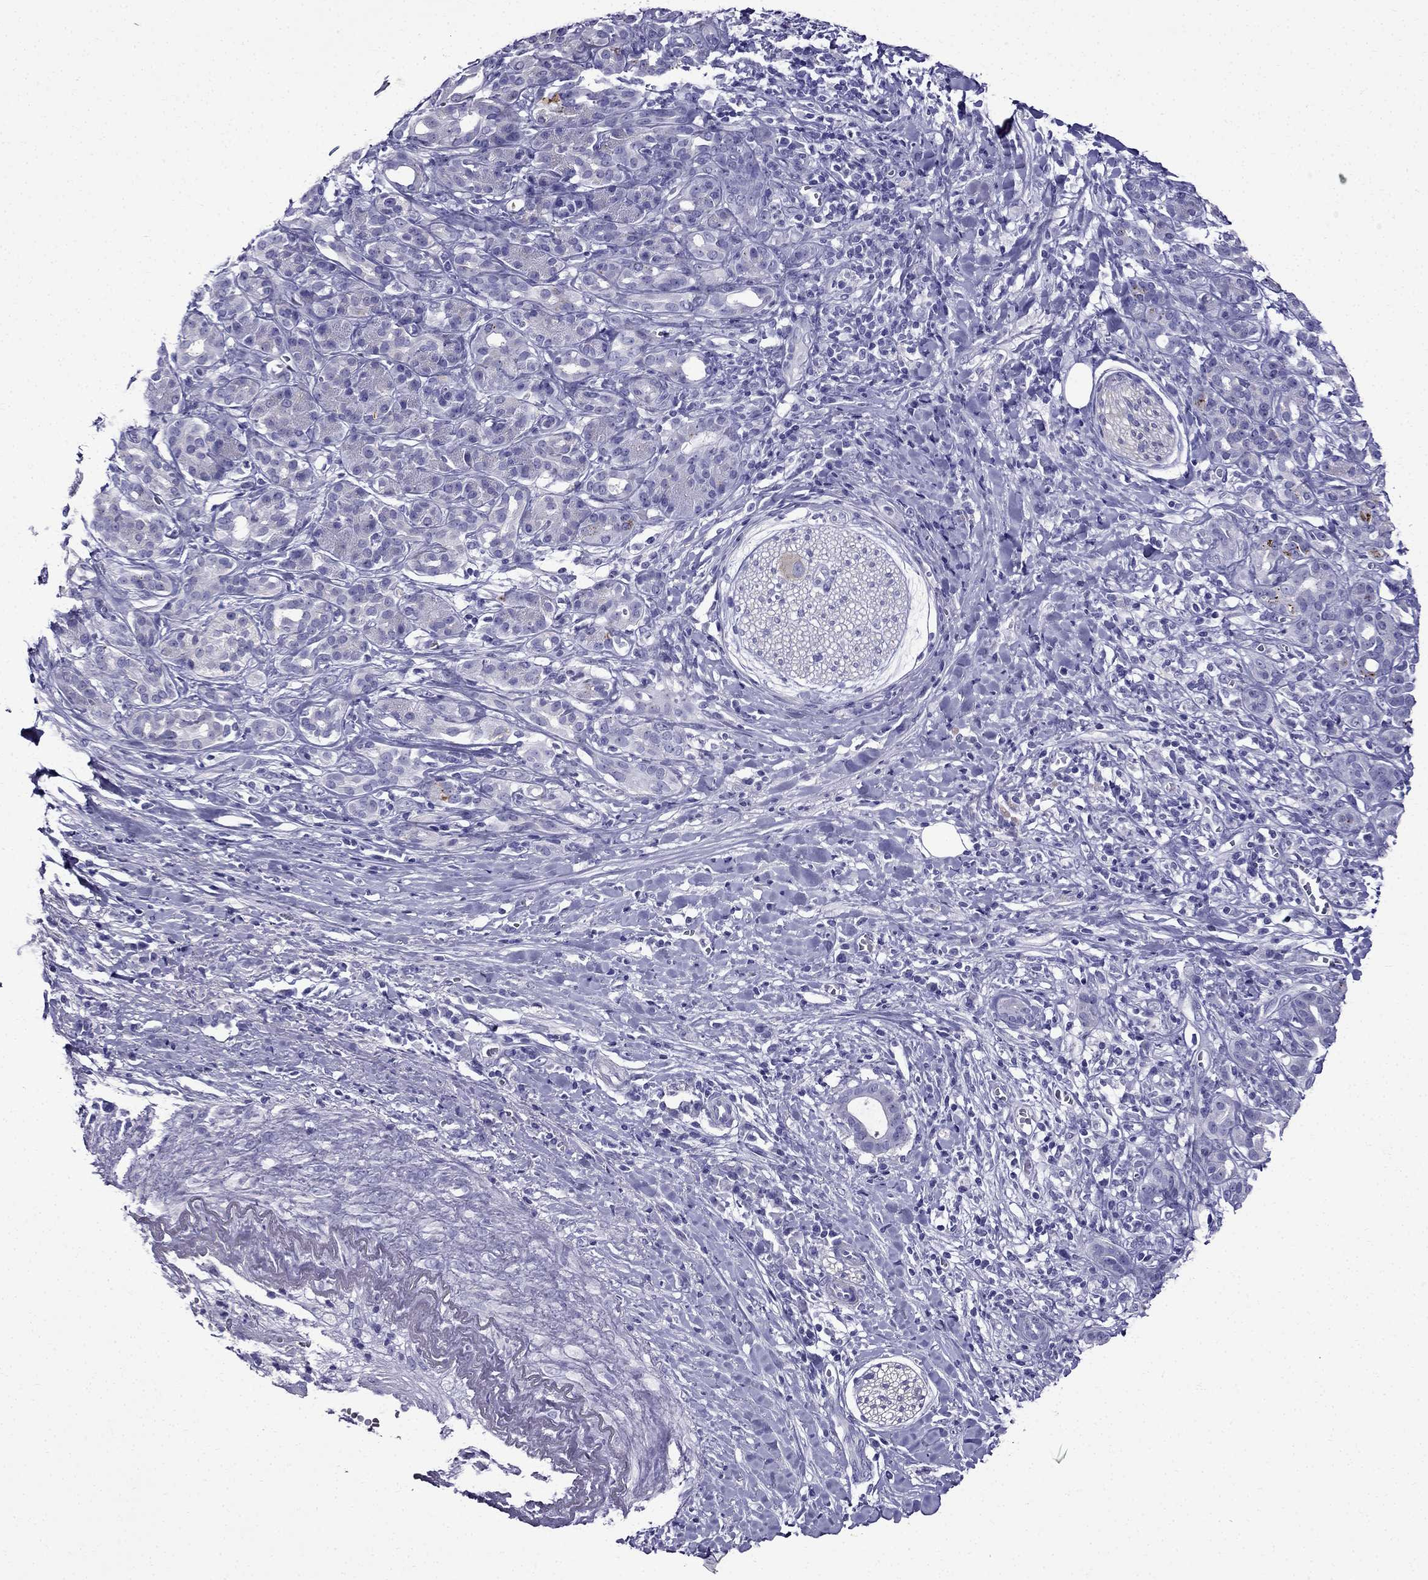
{"staining": {"intensity": "negative", "quantity": "none", "location": "none"}, "tissue": "pancreatic cancer", "cell_type": "Tumor cells", "image_type": "cancer", "snomed": [{"axis": "morphology", "description": "Adenocarcinoma, NOS"}, {"axis": "topography", "description": "Pancreas"}], "caption": "Tumor cells are negative for protein expression in human pancreatic cancer (adenocarcinoma).", "gene": "ERC2", "patient": {"sex": "male", "age": 61}}